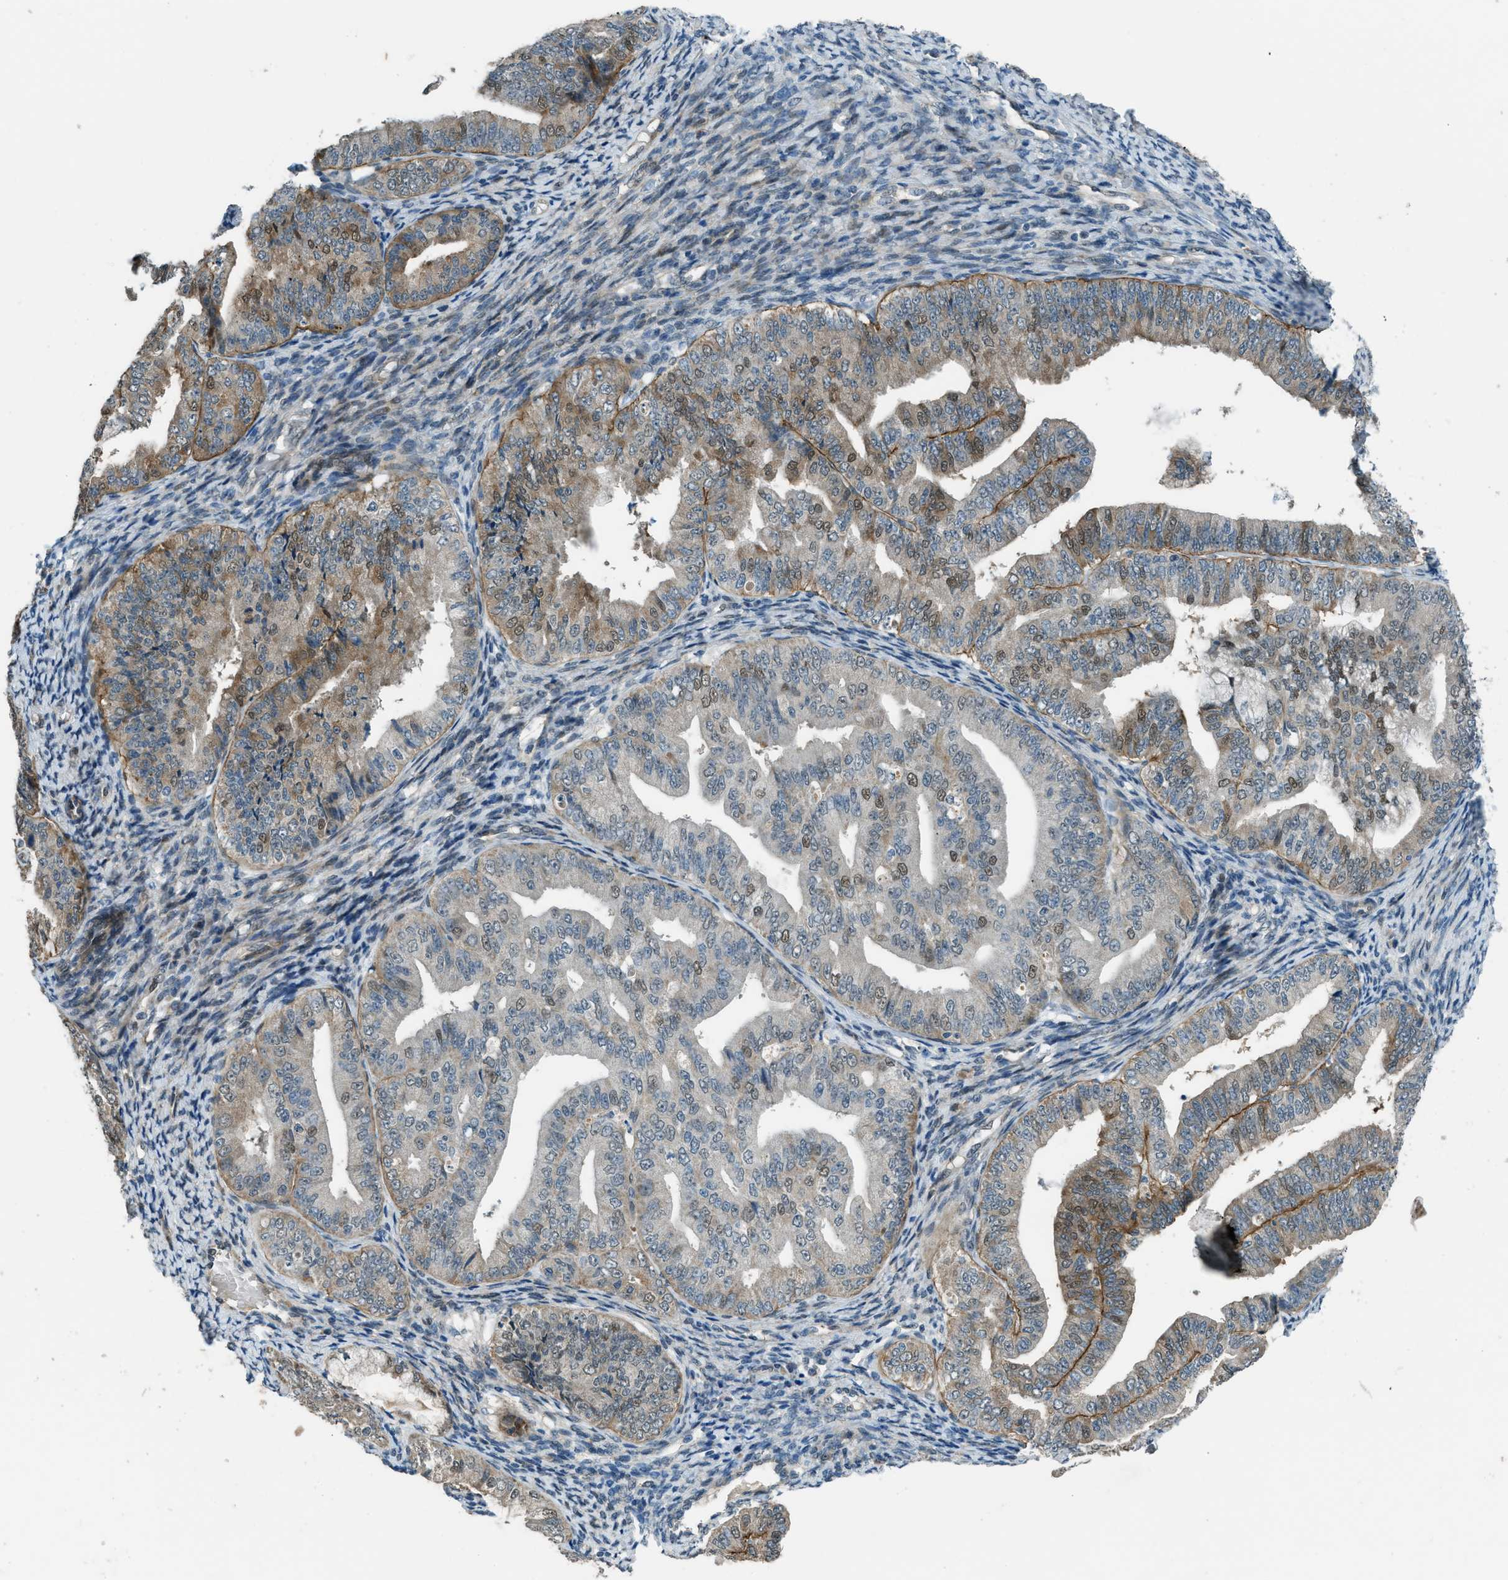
{"staining": {"intensity": "moderate", "quantity": "25%-75%", "location": "cytoplasmic/membranous,nuclear"}, "tissue": "endometrial cancer", "cell_type": "Tumor cells", "image_type": "cancer", "snomed": [{"axis": "morphology", "description": "Adenocarcinoma, NOS"}, {"axis": "topography", "description": "Endometrium"}], "caption": "A medium amount of moderate cytoplasmic/membranous and nuclear positivity is present in approximately 25%-75% of tumor cells in endometrial cancer tissue.", "gene": "NPEPL1", "patient": {"sex": "female", "age": 63}}